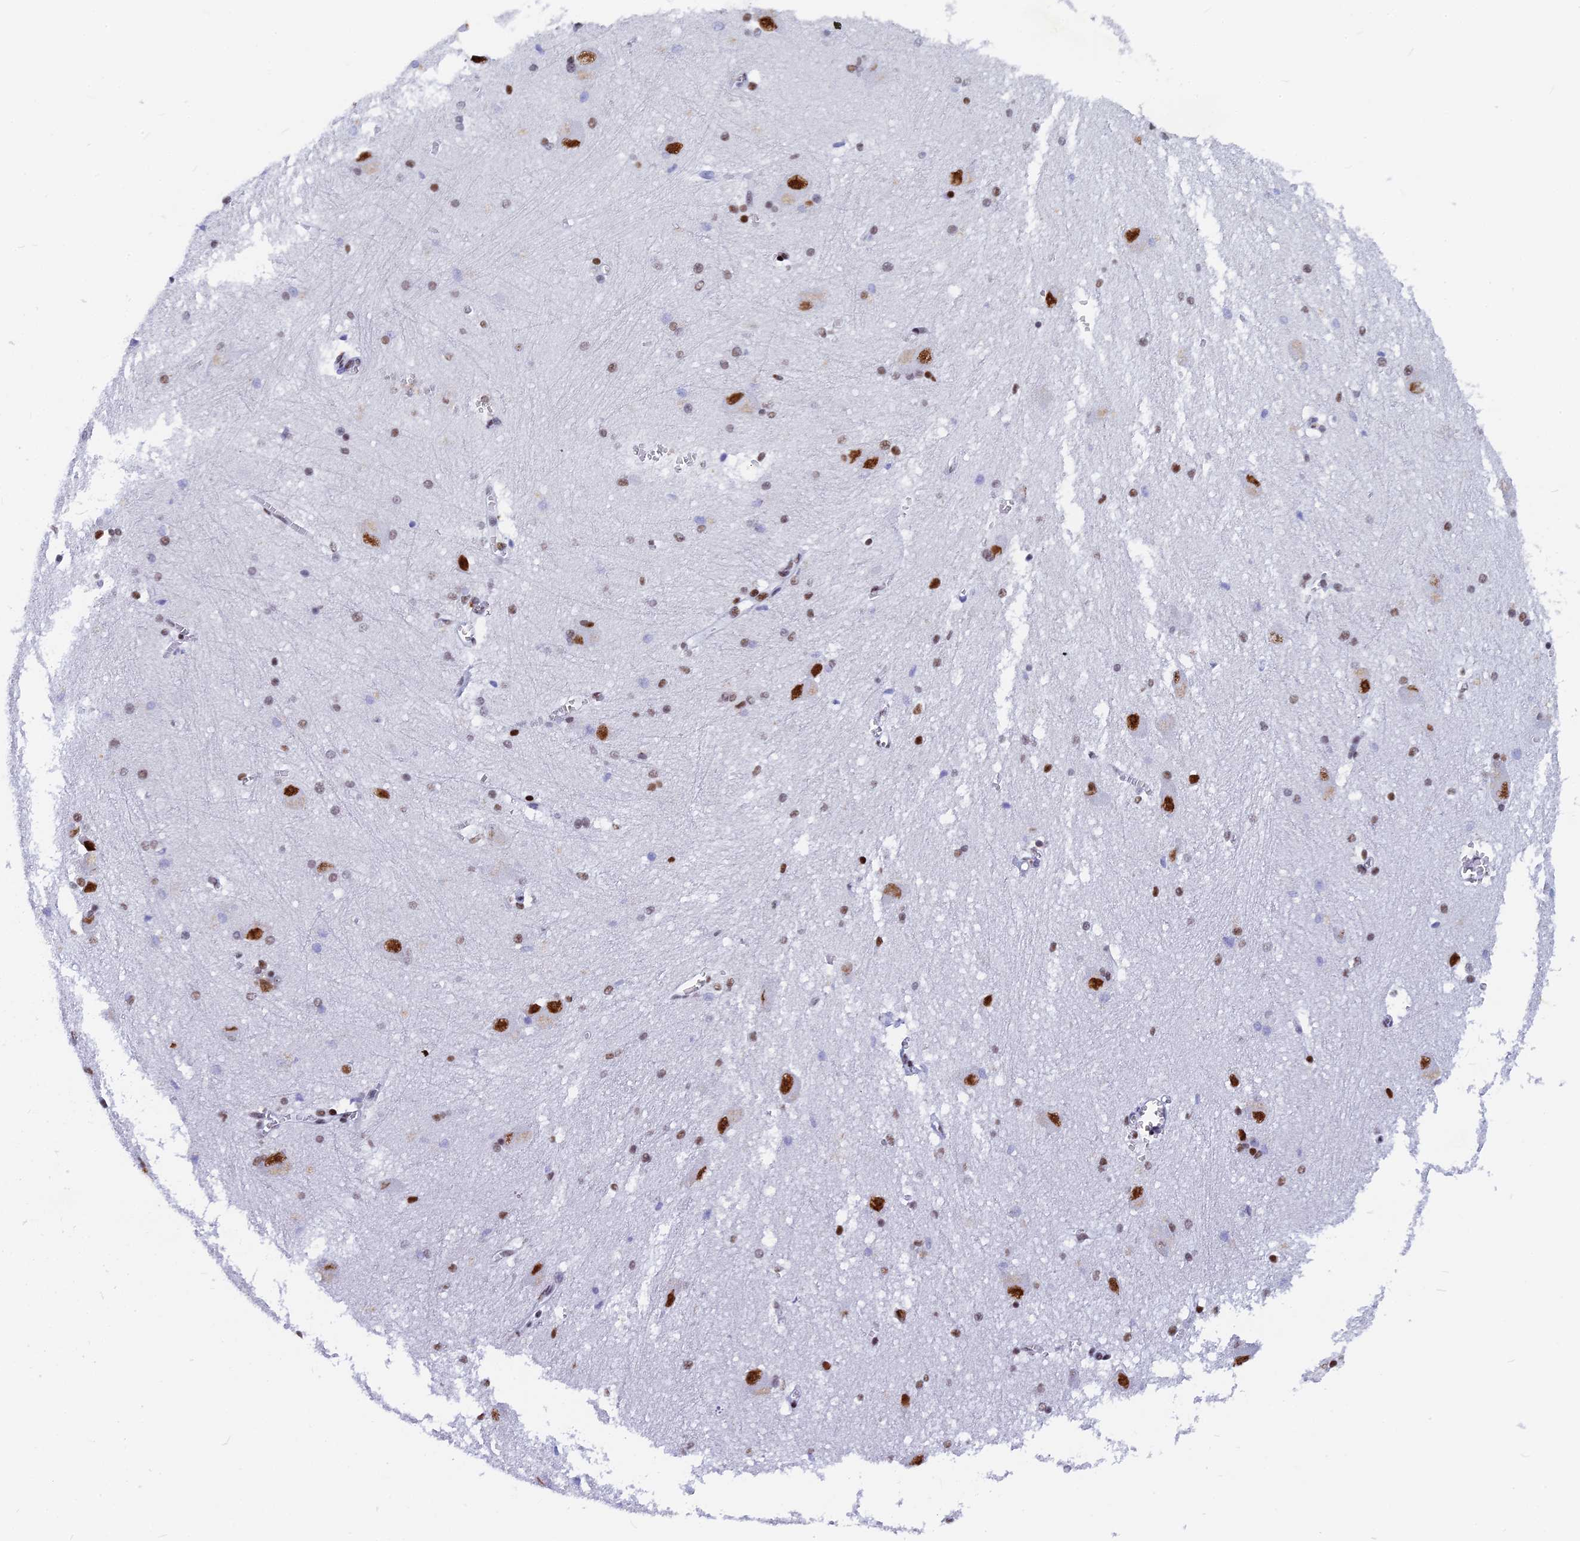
{"staining": {"intensity": "weak", "quantity": "<25%", "location": "nuclear"}, "tissue": "caudate", "cell_type": "Glial cells", "image_type": "normal", "snomed": [{"axis": "morphology", "description": "Normal tissue, NOS"}, {"axis": "topography", "description": "Lateral ventricle wall"}], "caption": "An image of human caudate is negative for staining in glial cells.", "gene": "NSA2", "patient": {"sex": "male", "age": 37}}